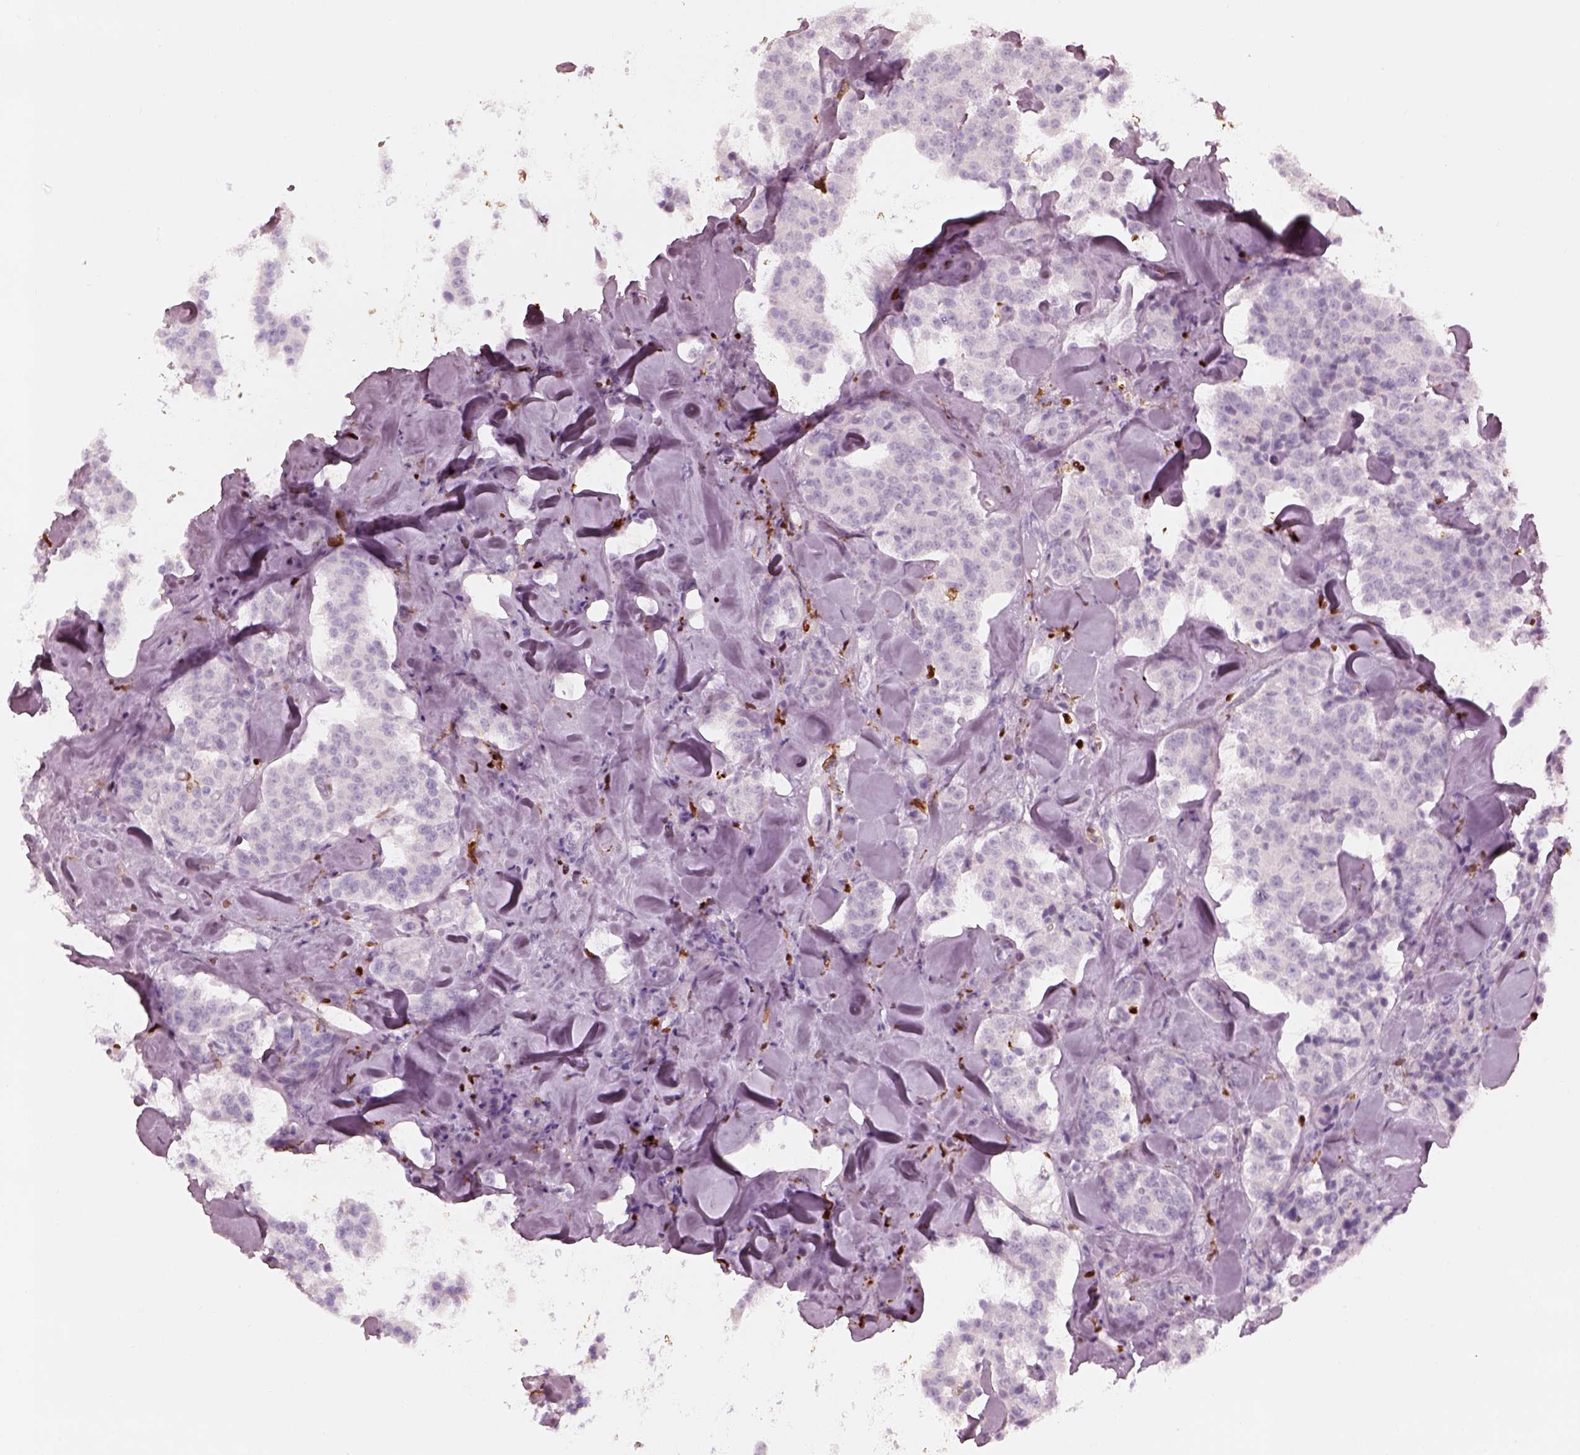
{"staining": {"intensity": "negative", "quantity": "none", "location": "none"}, "tissue": "carcinoid", "cell_type": "Tumor cells", "image_type": "cancer", "snomed": [{"axis": "morphology", "description": "Carcinoid, malignant, NOS"}, {"axis": "topography", "description": "Pancreas"}], "caption": "Immunohistochemistry (IHC) image of neoplastic tissue: human malignant carcinoid stained with DAB displays no significant protein expression in tumor cells.", "gene": "ALOX5", "patient": {"sex": "male", "age": 41}}